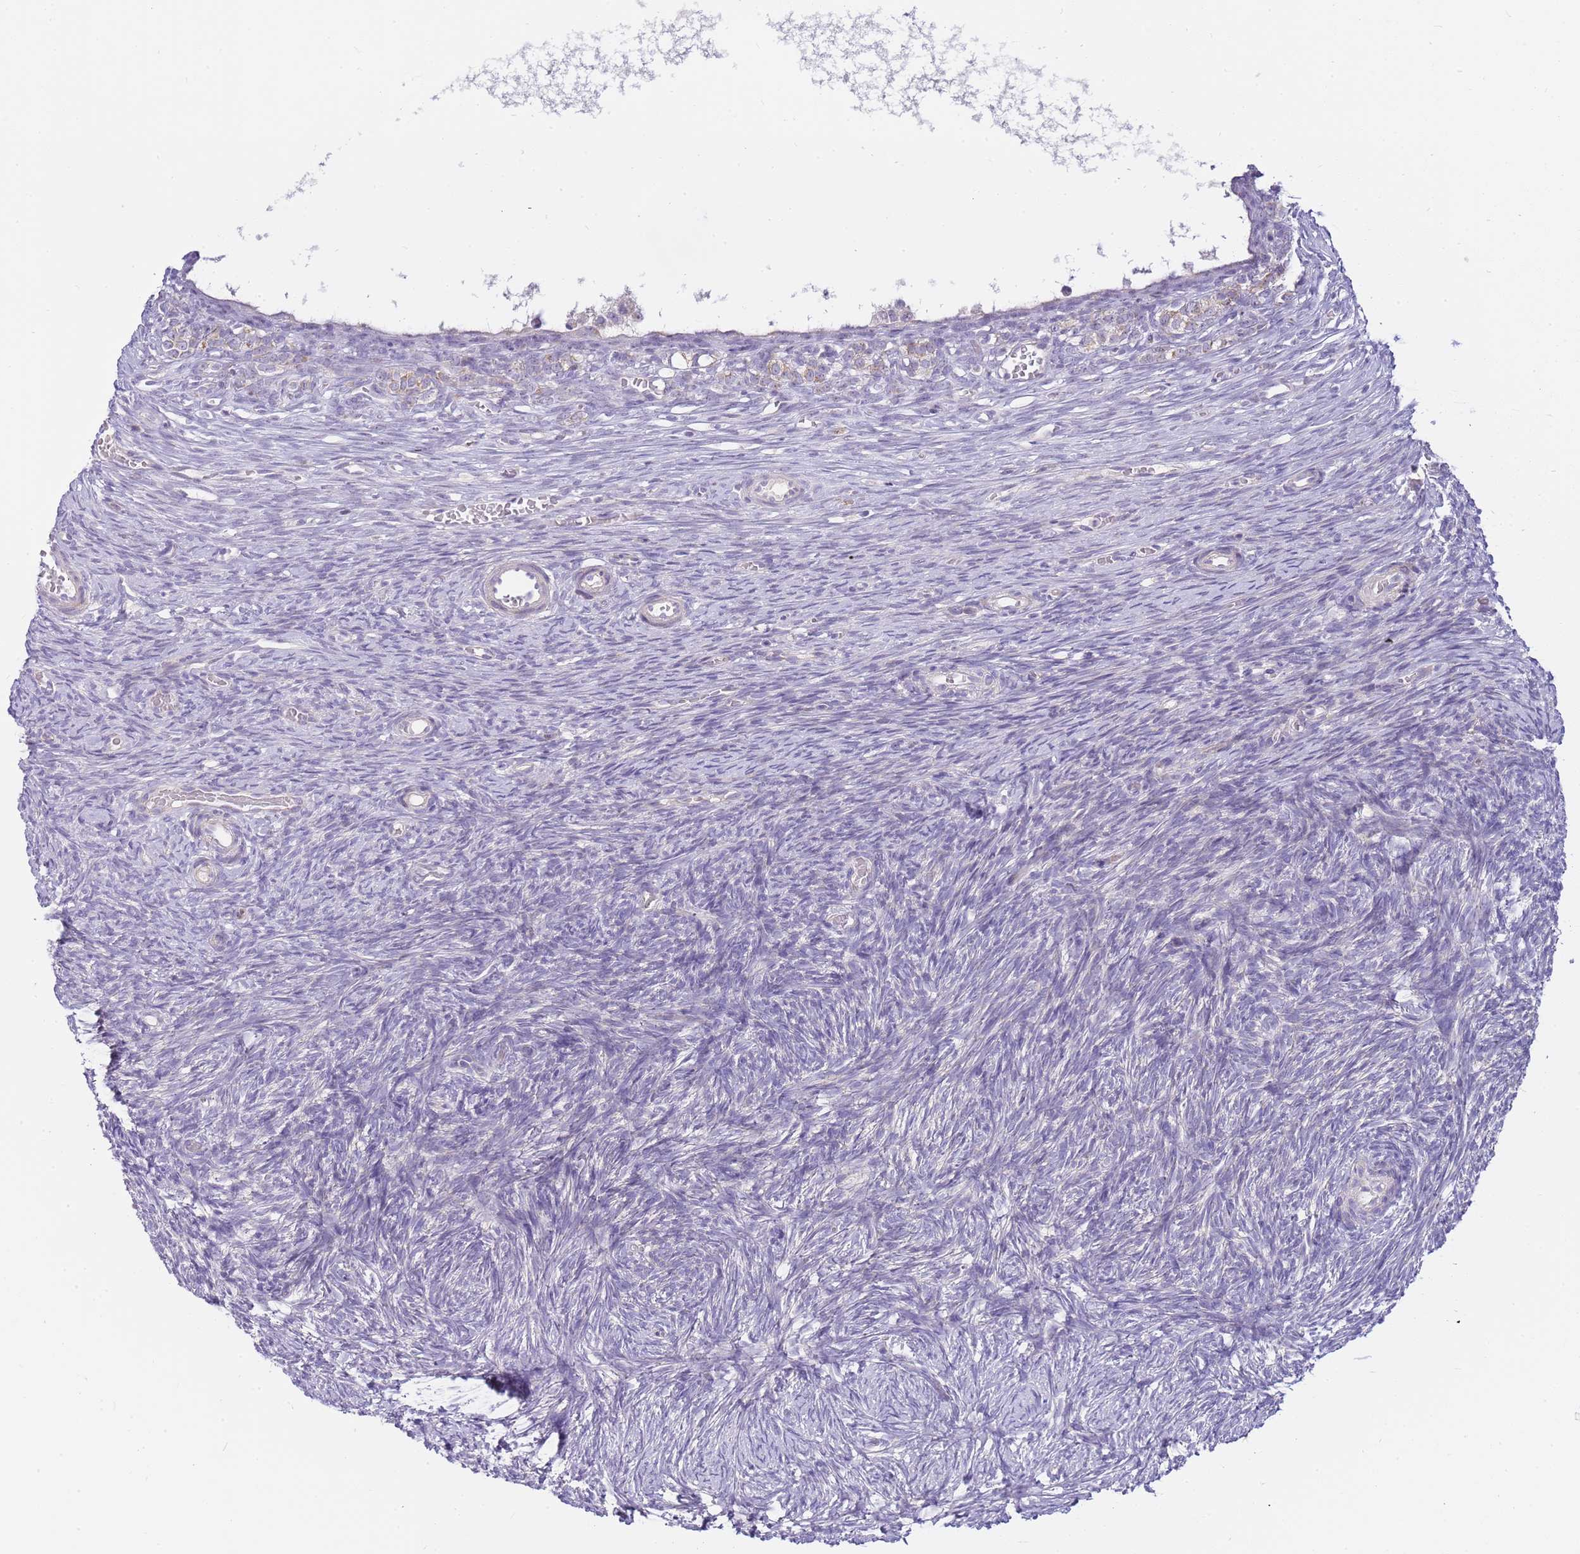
{"staining": {"intensity": "moderate", "quantity": ">75%", "location": "cytoplasmic/membranous"}, "tissue": "ovary", "cell_type": "Follicle cells", "image_type": "normal", "snomed": [{"axis": "morphology", "description": "Normal tissue, NOS"}, {"axis": "topography", "description": "Ovary"}], "caption": "An IHC image of normal tissue is shown. Protein staining in brown shows moderate cytoplasmic/membranous positivity in ovary within follicle cells.", "gene": "DNAJA3", "patient": {"sex": "female", "age": 39}}